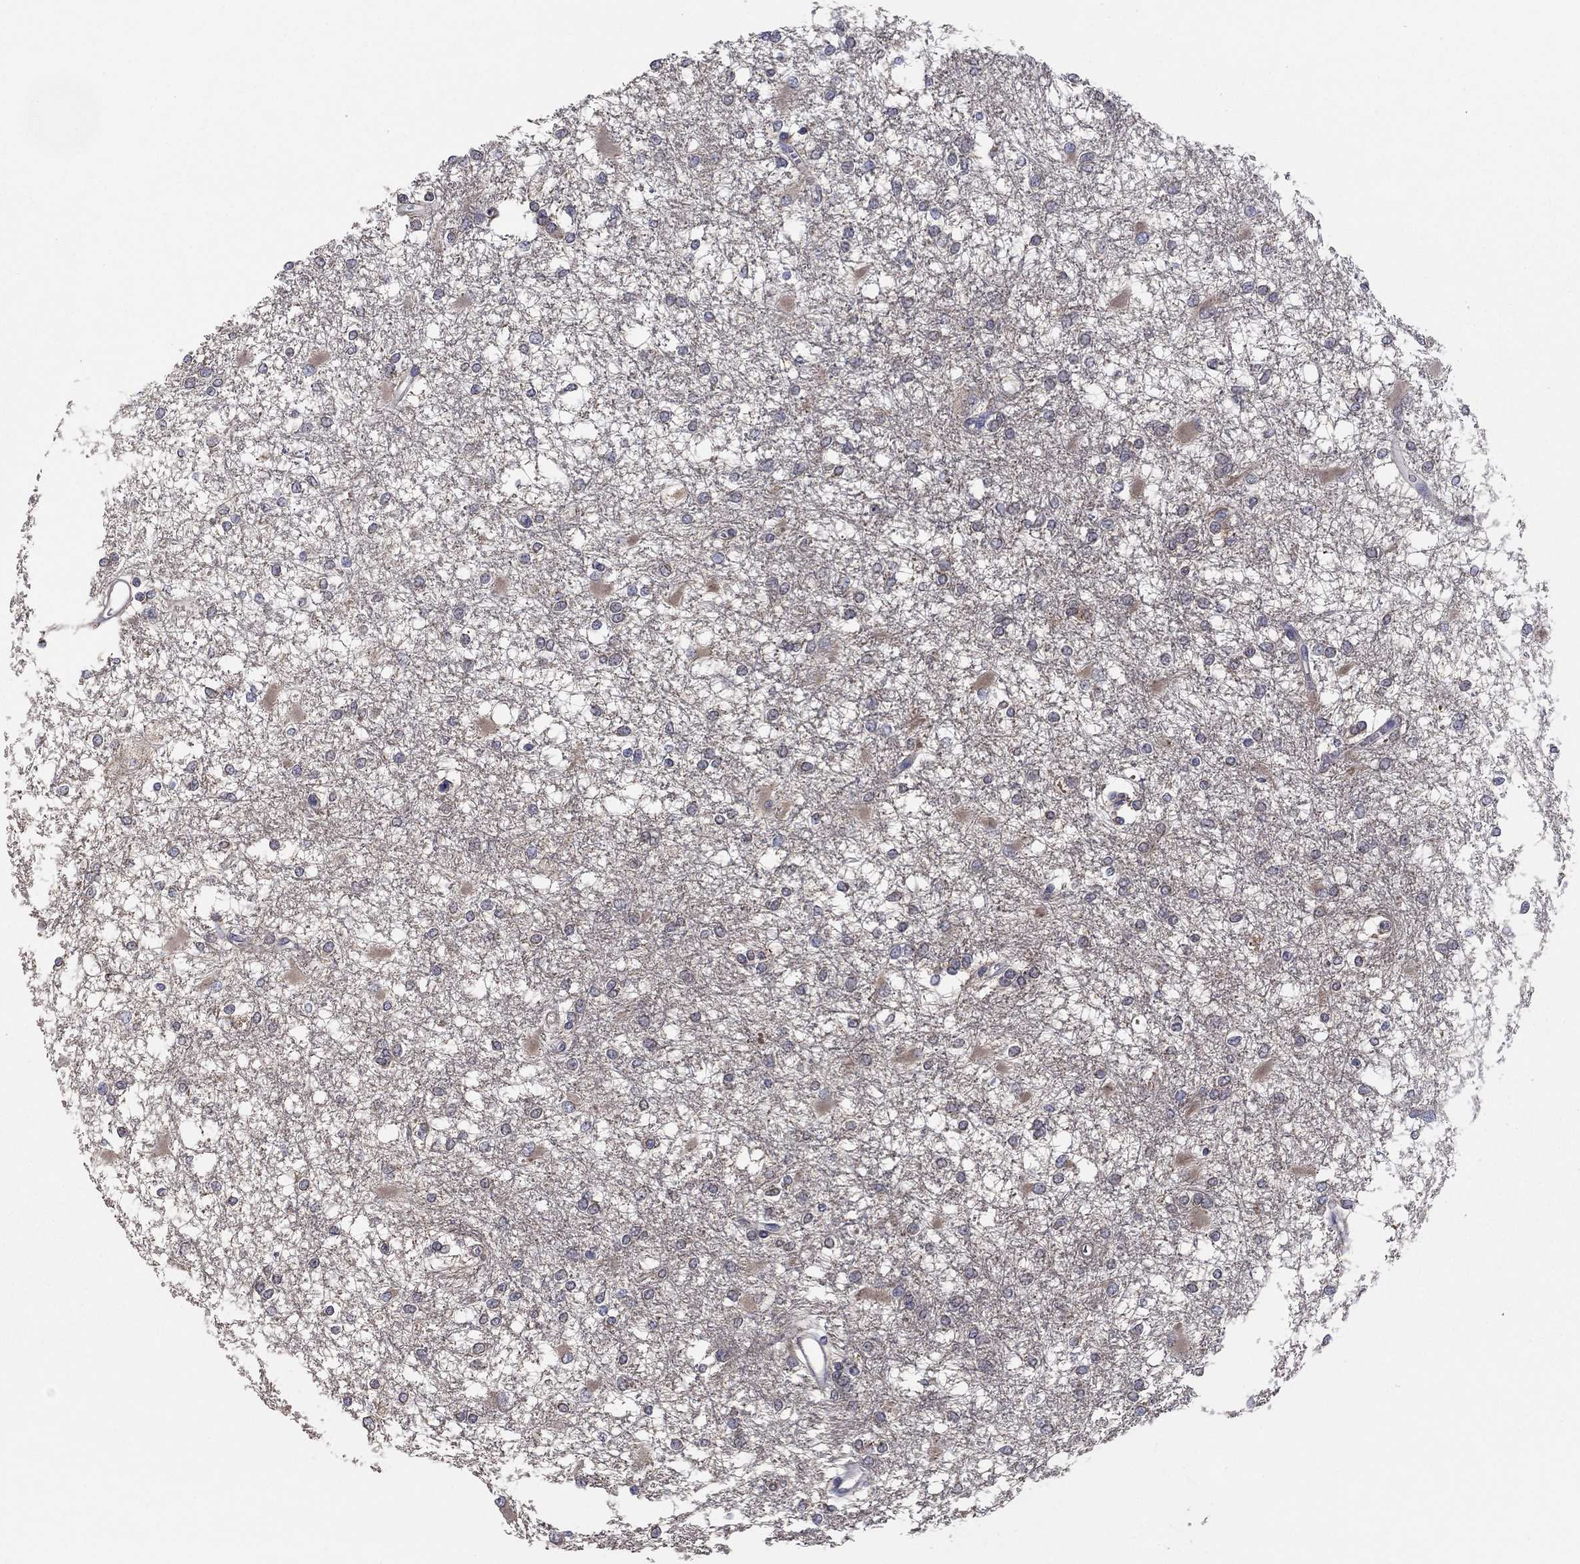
{"staining": {"intensity": "negative", "quantity": "none", "location": "none"}, "tissue": "glioma", "cell_type": "Tumor cells", "image_type": "cancer", "snomed": [{"axis": "morphology", "description": "Glioma, malignant, High grade"}, {"axis": "topography", "description": "Cerebral cortex"}], "caption": "Immunohistochemistry image of neoplastic tissue: human high-grade glioma (malignant) stained with DAB (3,3'-diaminobenzidine) demonstrates no significant protein expression in tumor cells.", "gene": "DOCK3", "patient": {"sex": "male", "age": 79}}